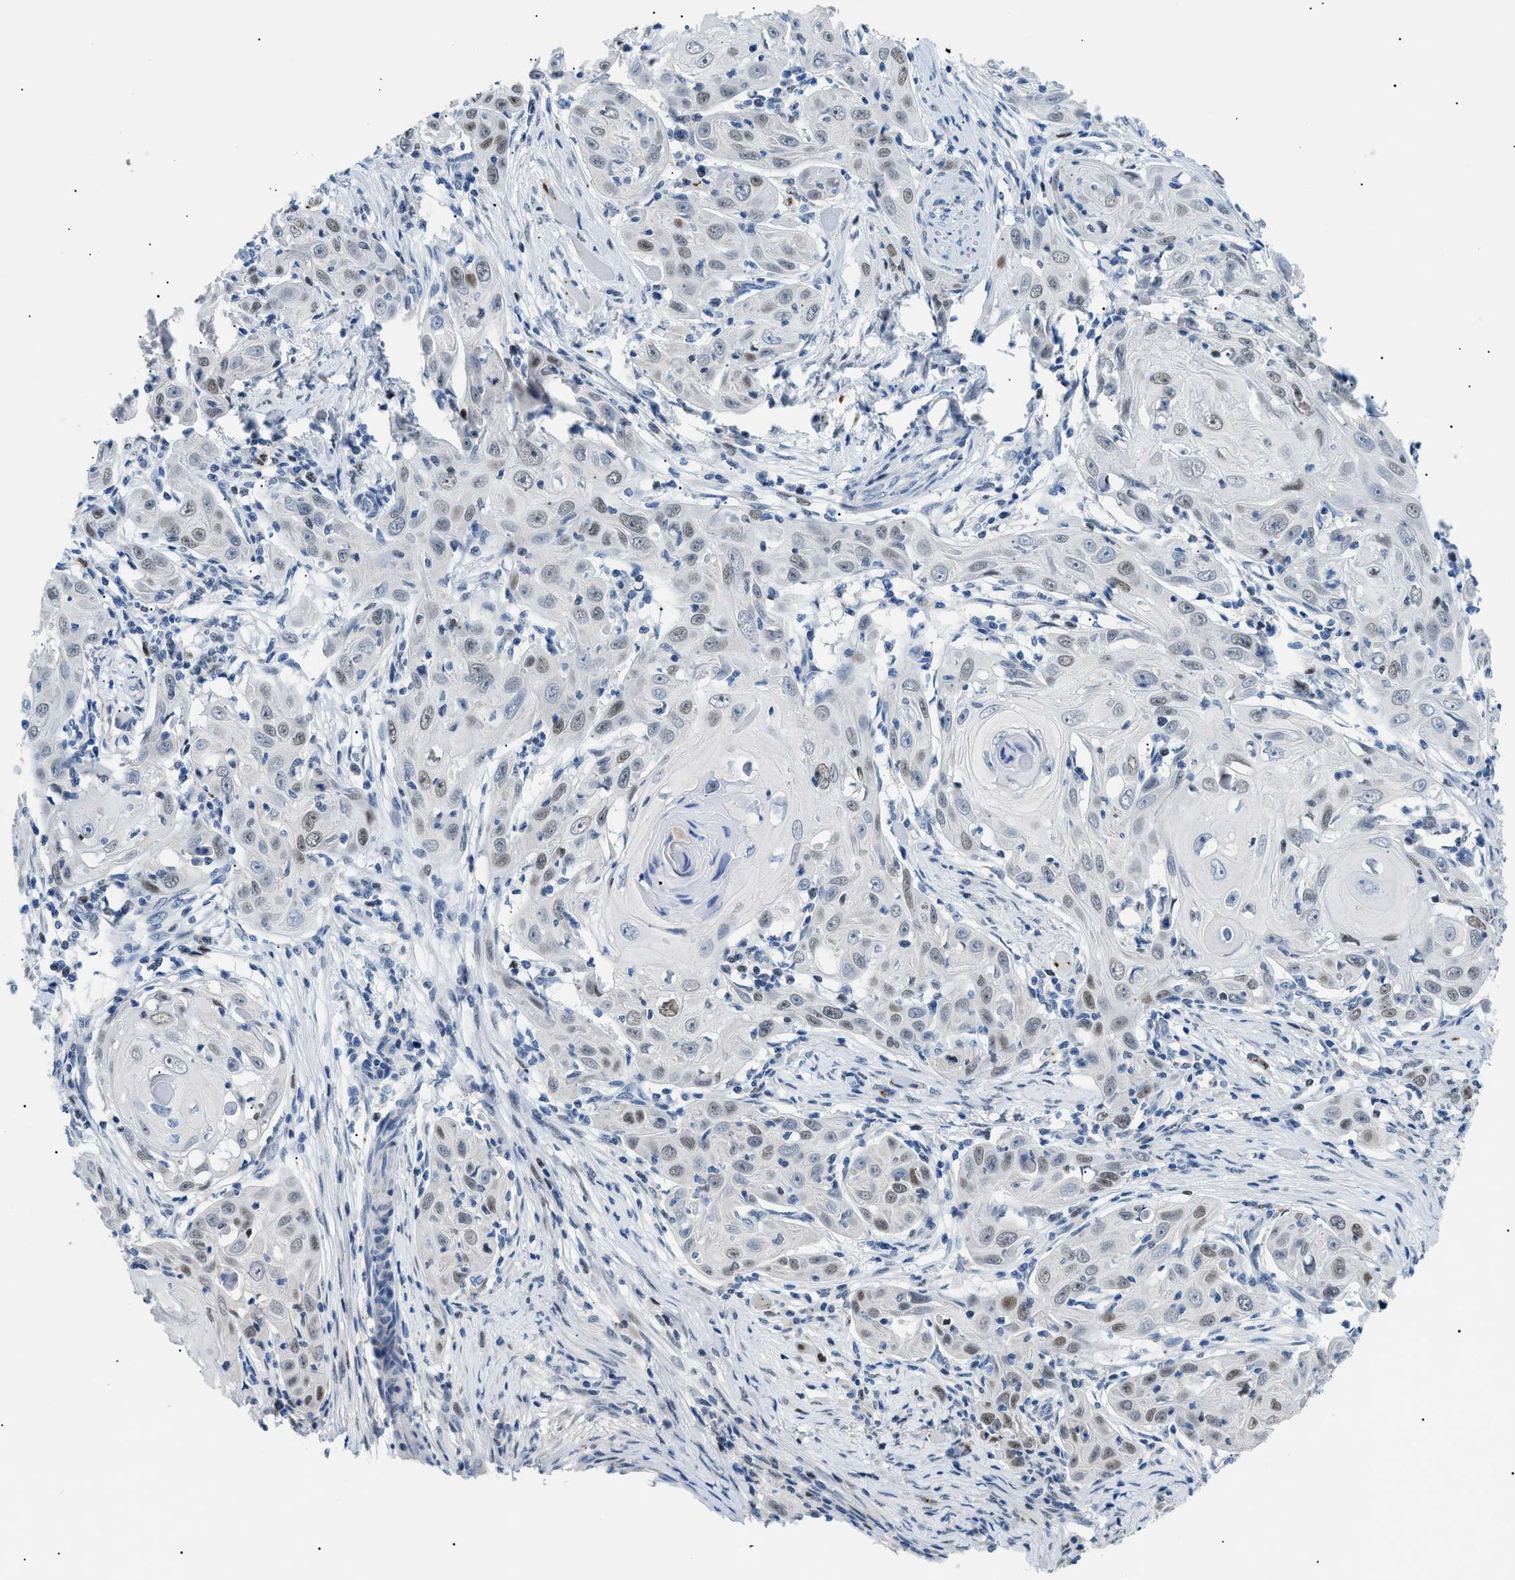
{"staining": {"intensity": "moderate", "quantity": ">75%", "location": "nuclear"}, "tissue": "skin cancer", "cell_type": "Tumor cells", "image_type": "cancer", "snomed": [{"axis": "morphology", "description": "Squamous cell carcinoma, NOS"}, {"axis": "topography", "description": "Skin"}], "caption": "Human squamous cell carcinoma (skin) stained with a protein marker displays moderate staining in tumor cells.", "gene": "SMARCC1", "patient": {"sex": "female", "age": 88}}